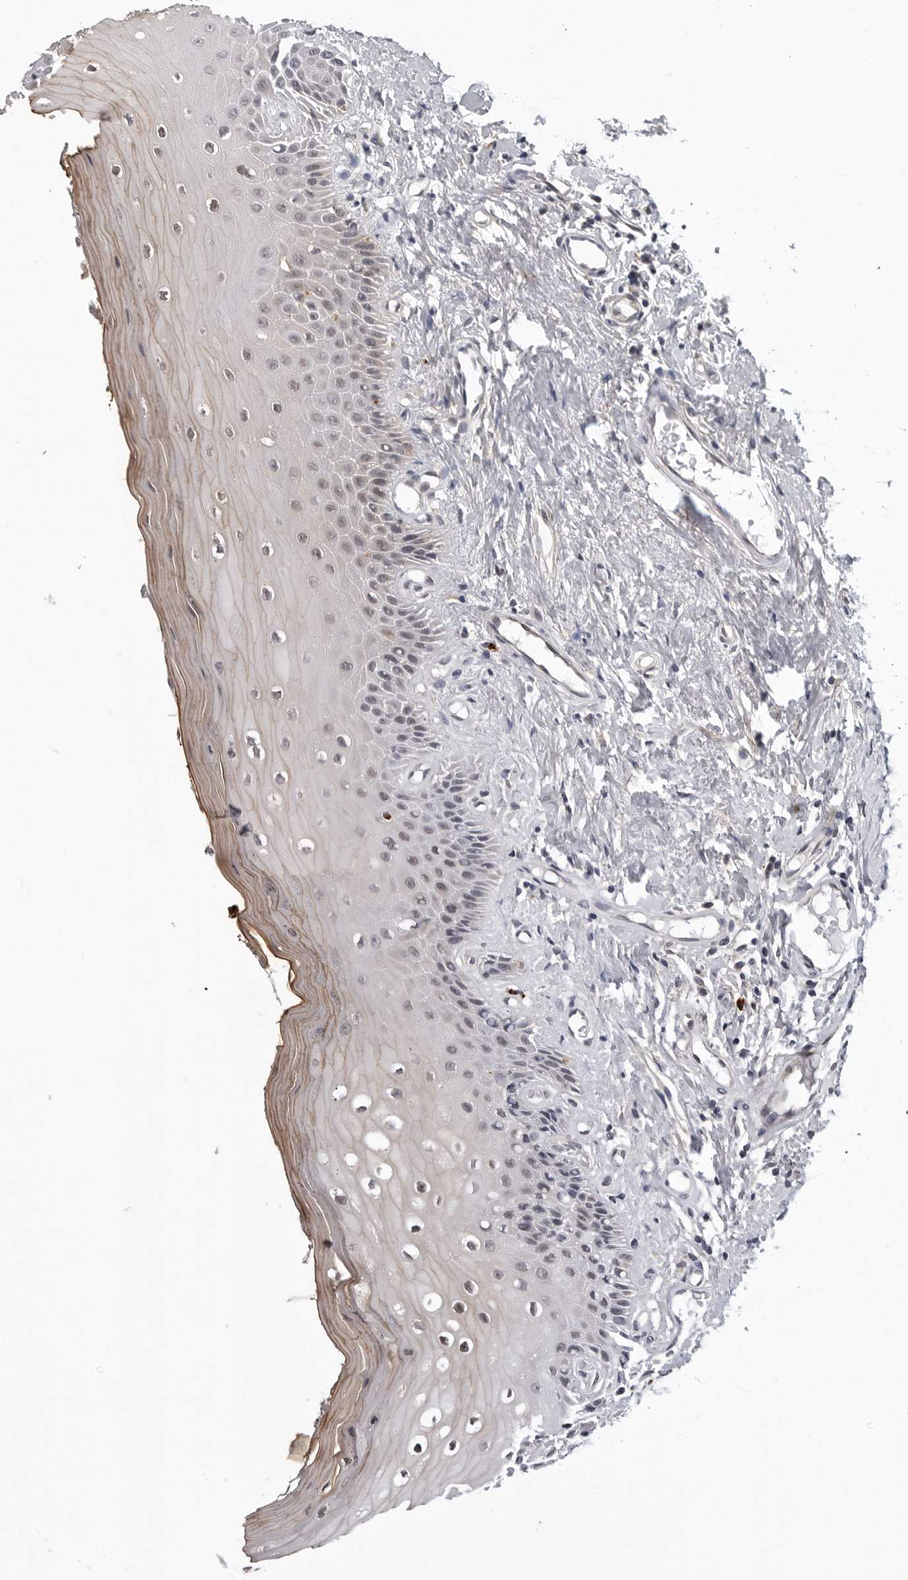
{"staining": {"intensity": "weak", "quantity": "25%-75%", "location": "cytoplasmic/membranous,nuclear"}, "tissue": "oral mucosa", "cell_type": "Squamous epithelial cells", "image_type": "normal", "snomed": [{"axis": "morphology", "description": "Normal tissue, NOS"}, {"axis": "topography", "description": "Oral tissue"}], "caption": "Human oral mucosa stained with a brown dye demonstrates weak cytoplasmic/membranous,nuclear positive positivity in approximately 25%-75% of squamous epithelial cells.", "gene": "KIAA1614", "patient": {"sex": "male", "age": 66}}